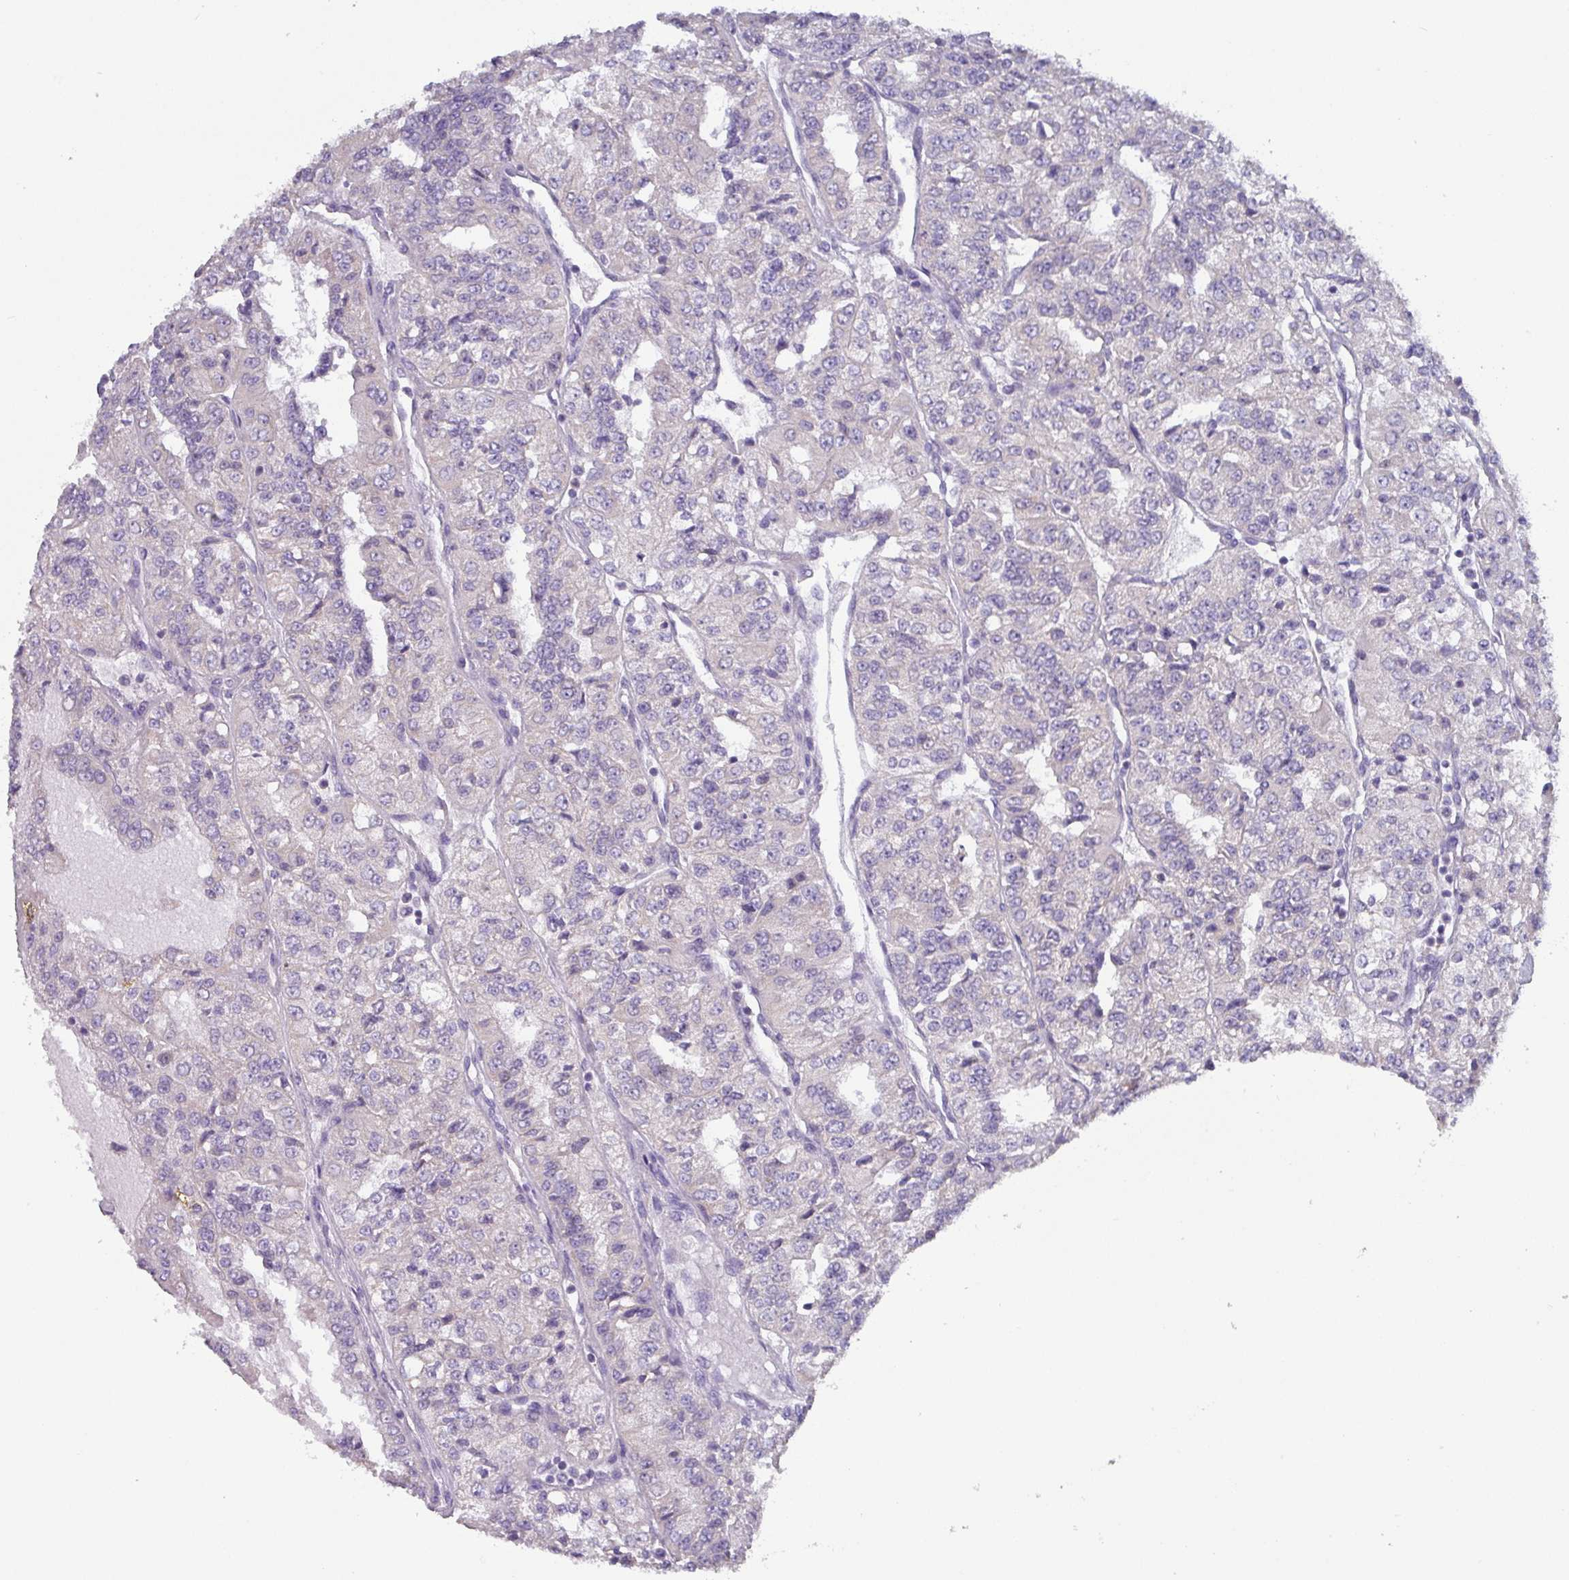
{"staining": {"intensity": "strong", "quantity": "<25%", "location": "cytoplasmic/membranous"}, "tissue": "renal cancer", "cell_type": "Tumor cells", "image_type": "cancer", "snomed": [{"axis": "morphology", "description": "Adenocarcinoma, NOS"}, {"axis": "topography", "description": "Kidney"}], "caption": "This is an image of immunohistochemistry (IHC) staining of adenocarcinoma (renal), which shows strong expression in the cytoplasmic/membranous of tumor cells.", "gene": "DCAF12L2", "patient": {"sex": "female", "age": 63}}